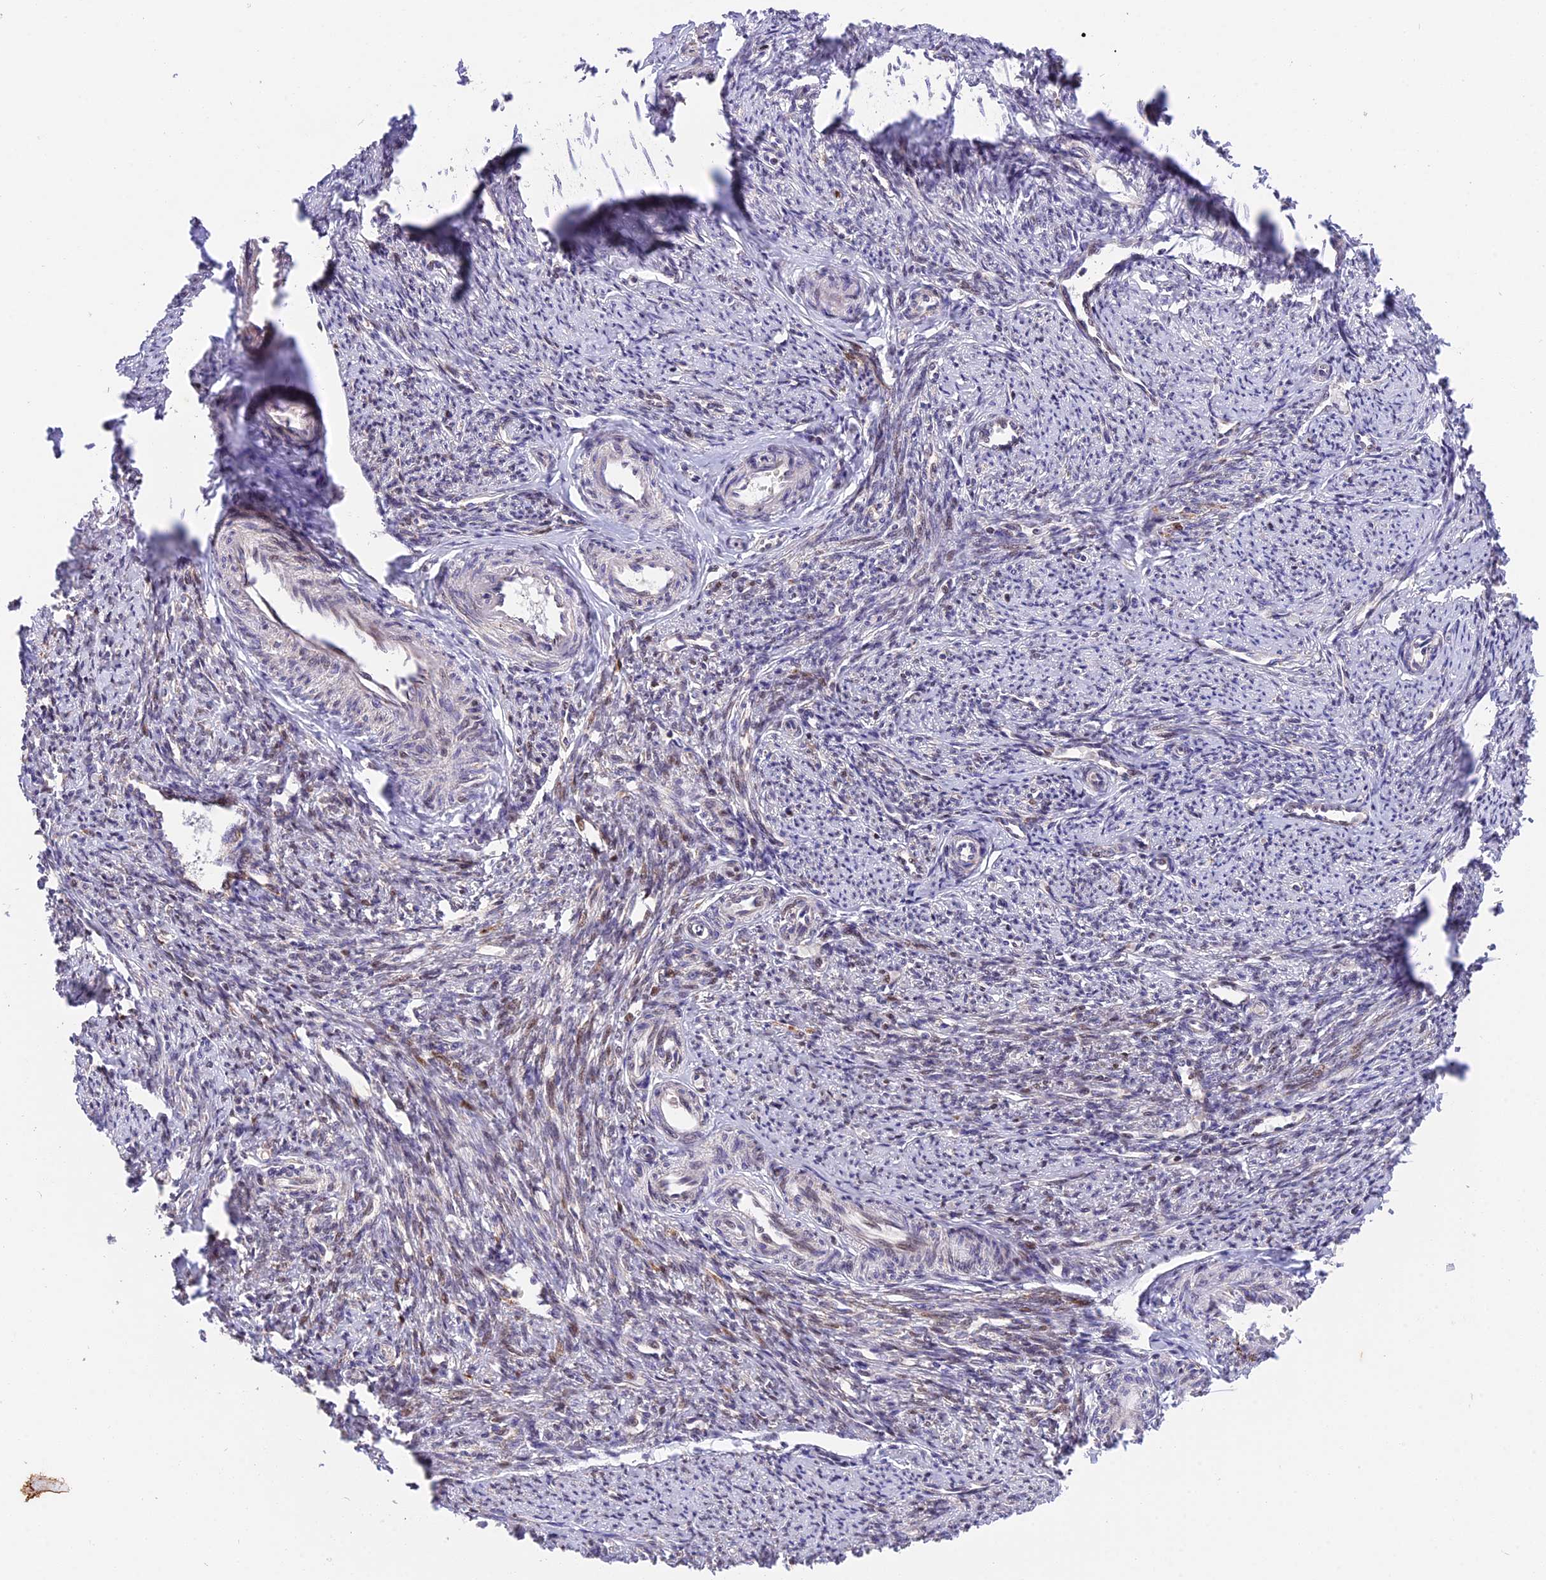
{"staining": {"intensity": "moderate", "quantity": "<25%", "location": "cytoplasmic/membranous,nuclear"}, "tissue": "smooth muscle", "cell_type": "Smooth muscle cells", "image_type": "normal", "snomed": [{"axis": "morphology", "description": "Normal tissue, NOS"}, {"axis": "topography", "description": "Smooth muscle"}, {"axis": "topography", "description": "Uterus"}], "caption": "Human smooth muscle stained for a protein (brown) demonstrates moderate cytoplasmic/membranous,nuclear positive staining in approximately <25% of smooth muscle cells.", "gene": "RERGL", "patient": {"sex": "female", "age": 59}}